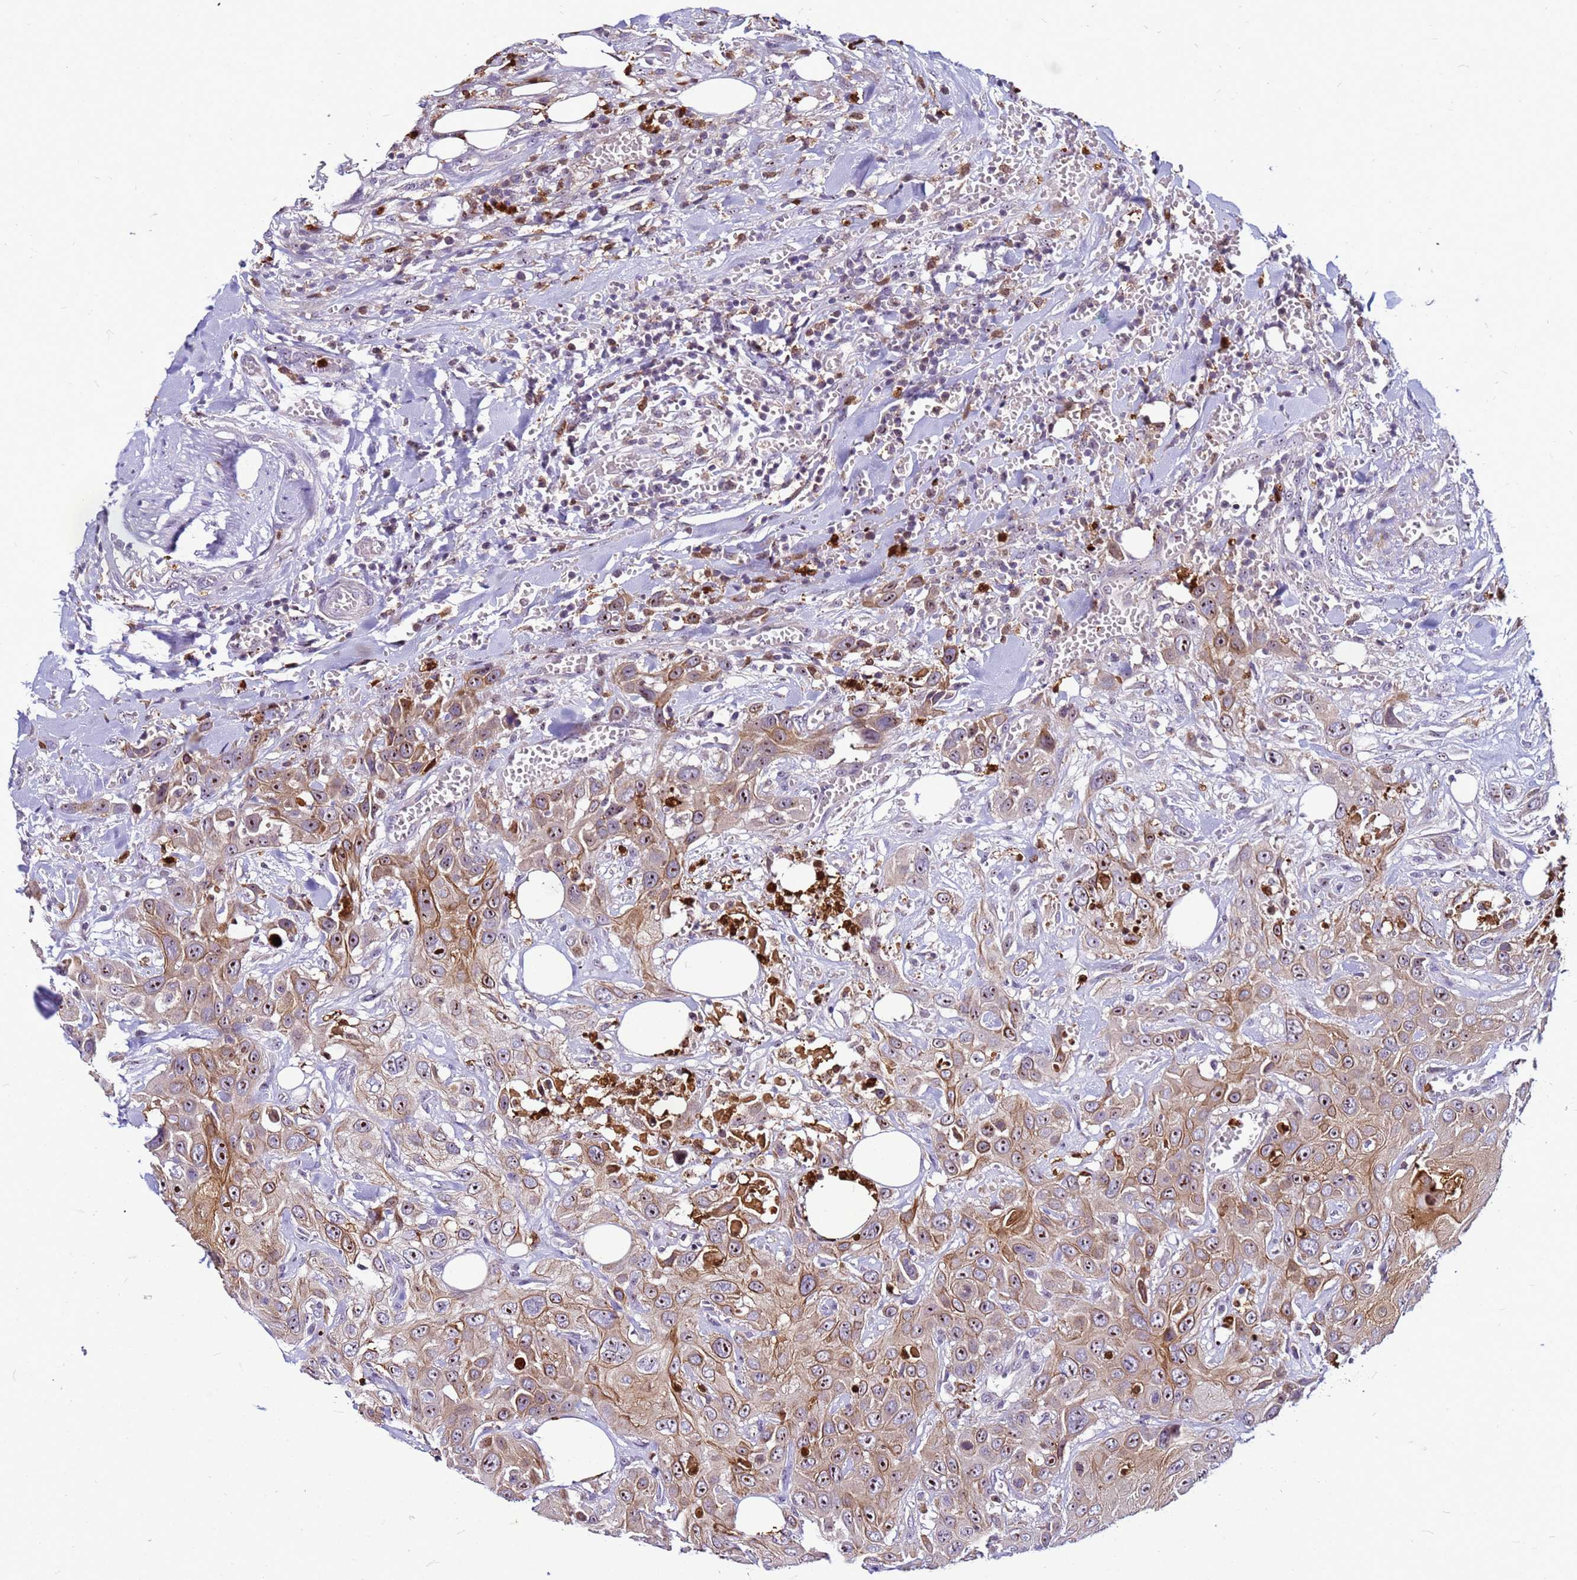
{"staining": {"intensity": "moderate", "quantity": ">75%", "location": "cytoplasmic/membranous,nuclear"}, "tissue": "head and neck cancer", "cell_type": "Tumor cells", "image_type": "cancer", "snomed": [{"axis": "morphology", "description": "Squamous cell carcinoma, NOS"}, {"axis": "topography", "description": "Head-Neck"}], "caption": "Immunohistochemistry of head and neck cancer (squamous cell carcinoma) demonstrates medium levels of moderate cytoplasmic/membranous and nuclear positivity in approximately >75% of tumor cells.", "gene": "VPS4B", "patient": {"sex": "male", "age": 81}}